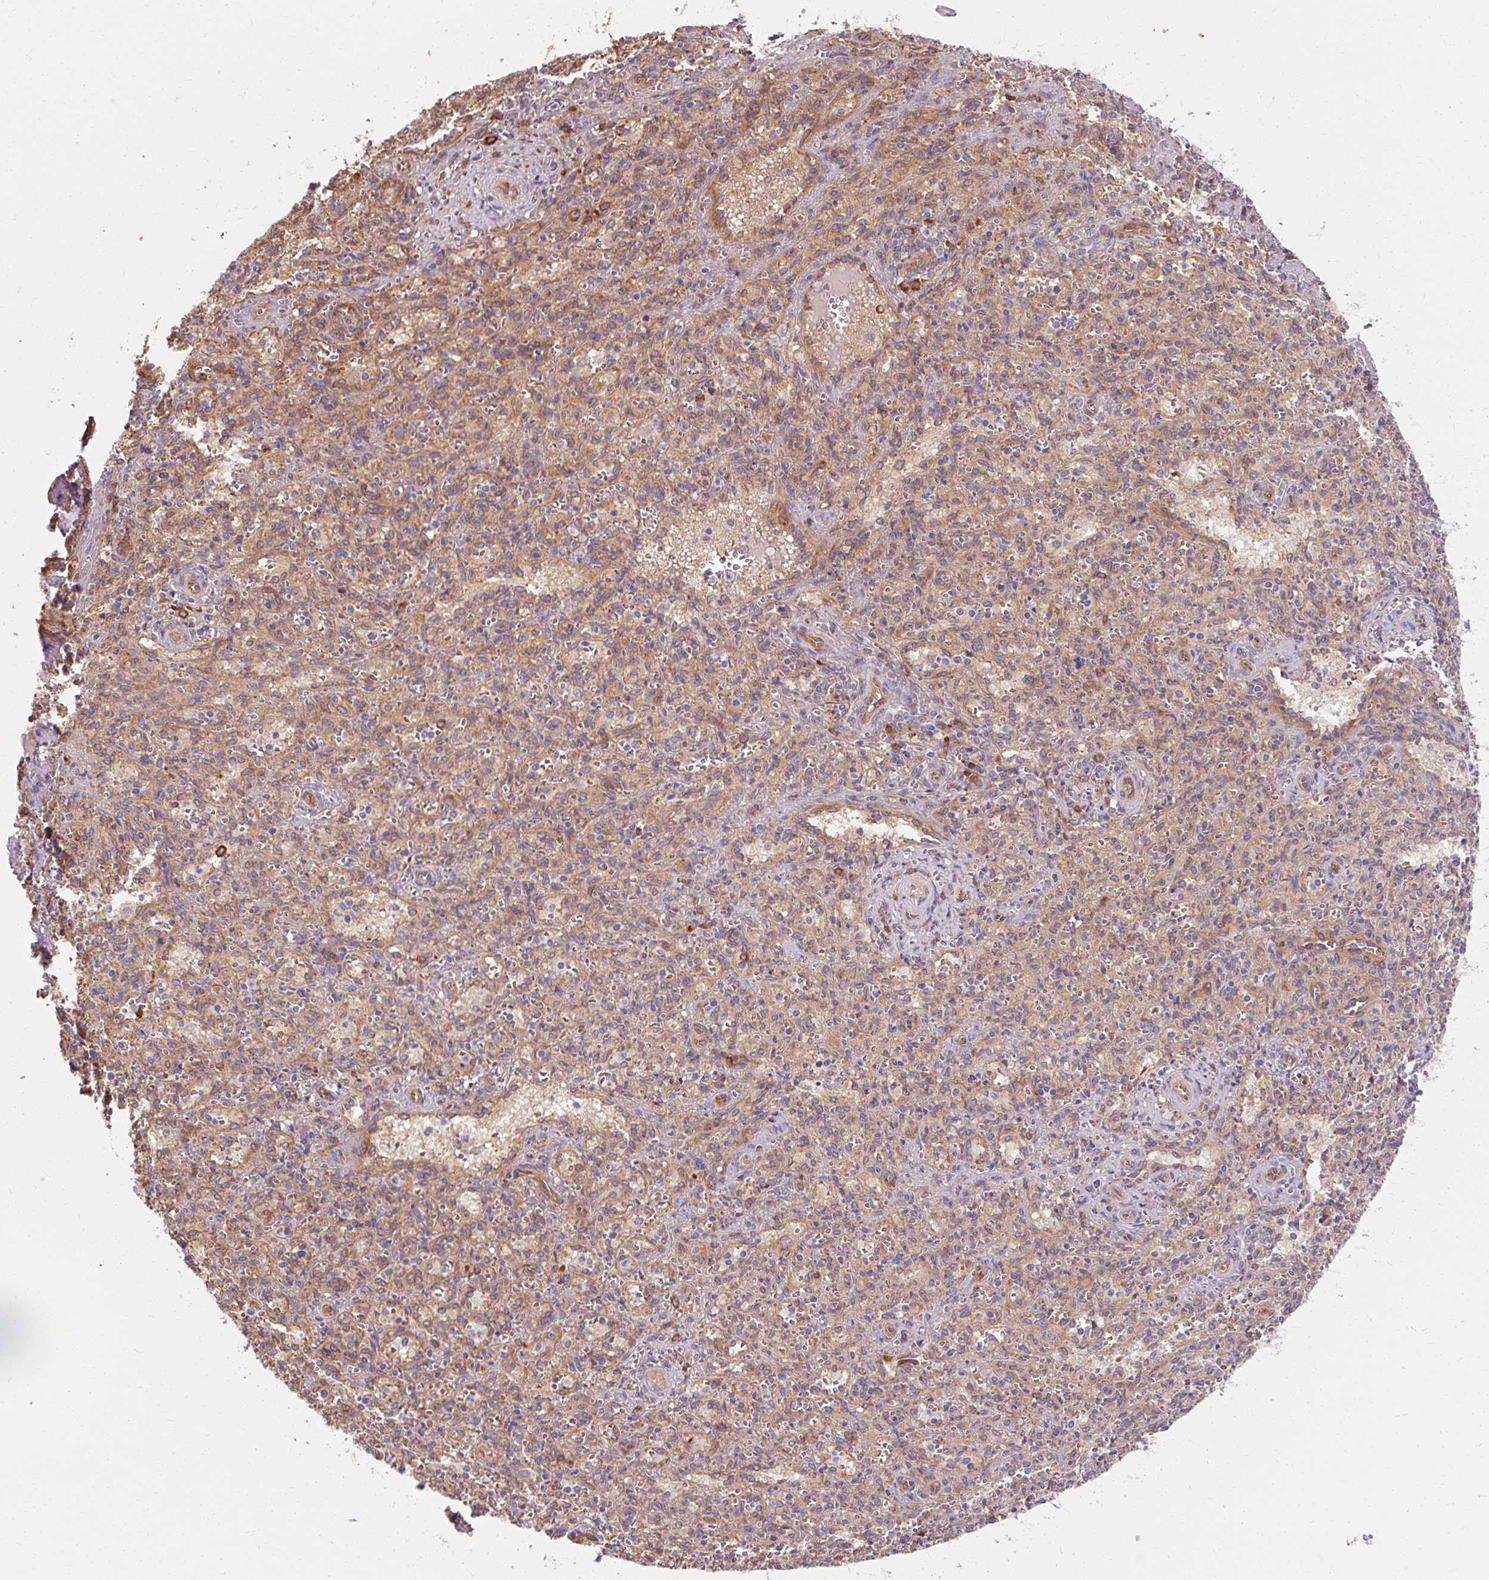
{"staining": {"intensity": "weak", "quantity": "25%-75%", "location": "cytoplasmic/membranous"}, "tissue": "spleen", "cell_type": "Cells in red pulp", "image_type": "normal", "snomed": [{"axis": "morphology", "description": "Normal tissue, NOS"}, {"axis": "topography", "description": "Spleen"}], "caption": "IHC micrograph of unremarkable spleen: spleen stained using IHC shows low levels of weak protein expression localized specifically in the cytoplasmic/membranous of cells in red pulp, appearing as a cytoplasmic/membranous brown color.", "gene": "TBC1D4", "patient": {"sex": "female", "age": 26}}